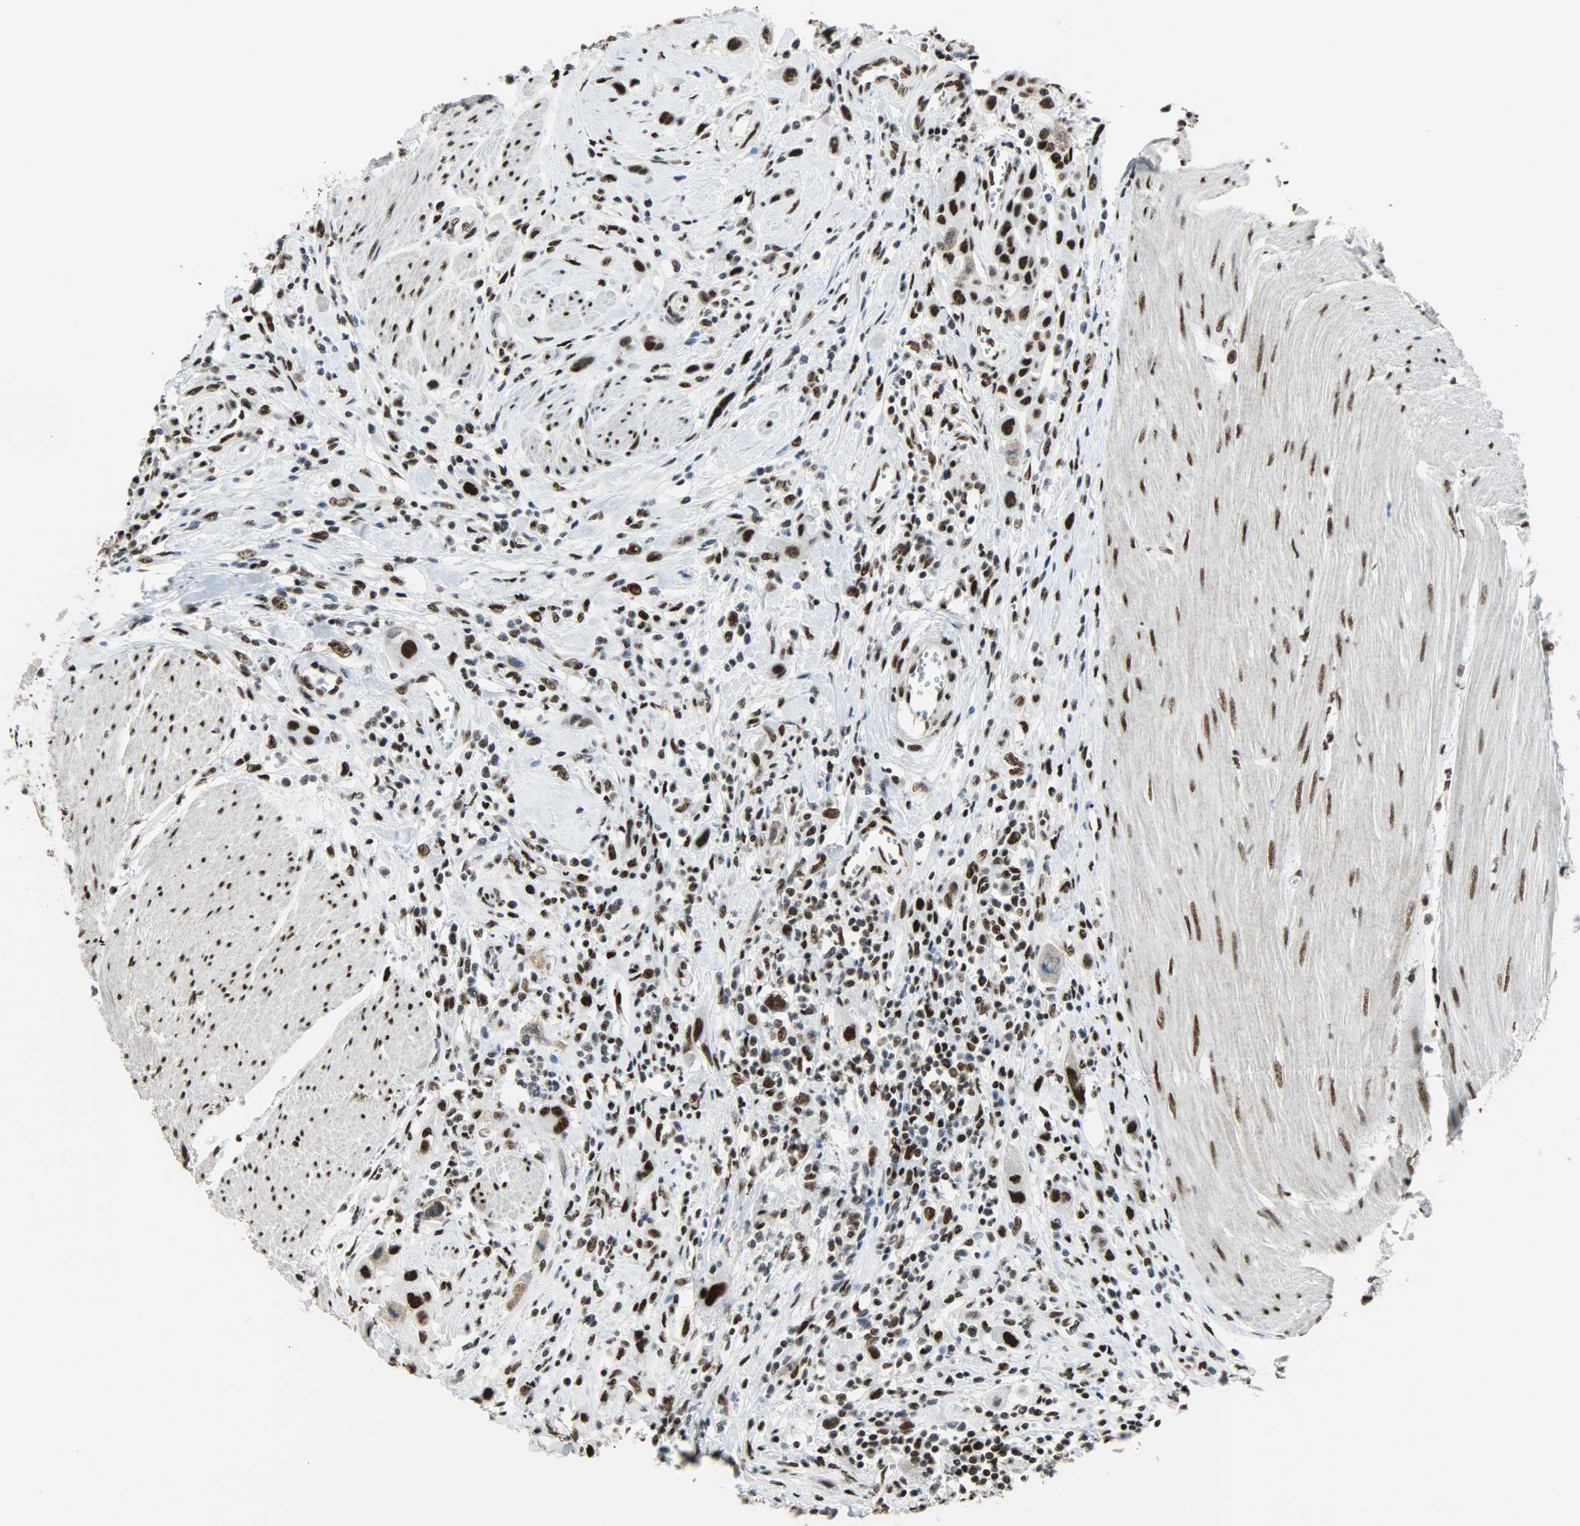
{"staining": {"intensity": "strong", "quantity": ">75%", "location": "nuclear"}, "tissue": "urothelial cancer", "cell_type": "Tumor cells", "image_type": "cancer", "snomed": [{"axis": "morphology", "description": "Urothelial carcinoma, High grade"}, {"axis": "topography", "description": "Urinary bladder"}], "caption": "A high amount of strong nuclear expression is present in approximately >75% of tumor cells in urothelial cancer tissue. Immunohistochemistry stains the protein of interest in brown and the nuclei are stained blue.", "gene": "SSB", "patient": {"sex": "male", "age": 50}}